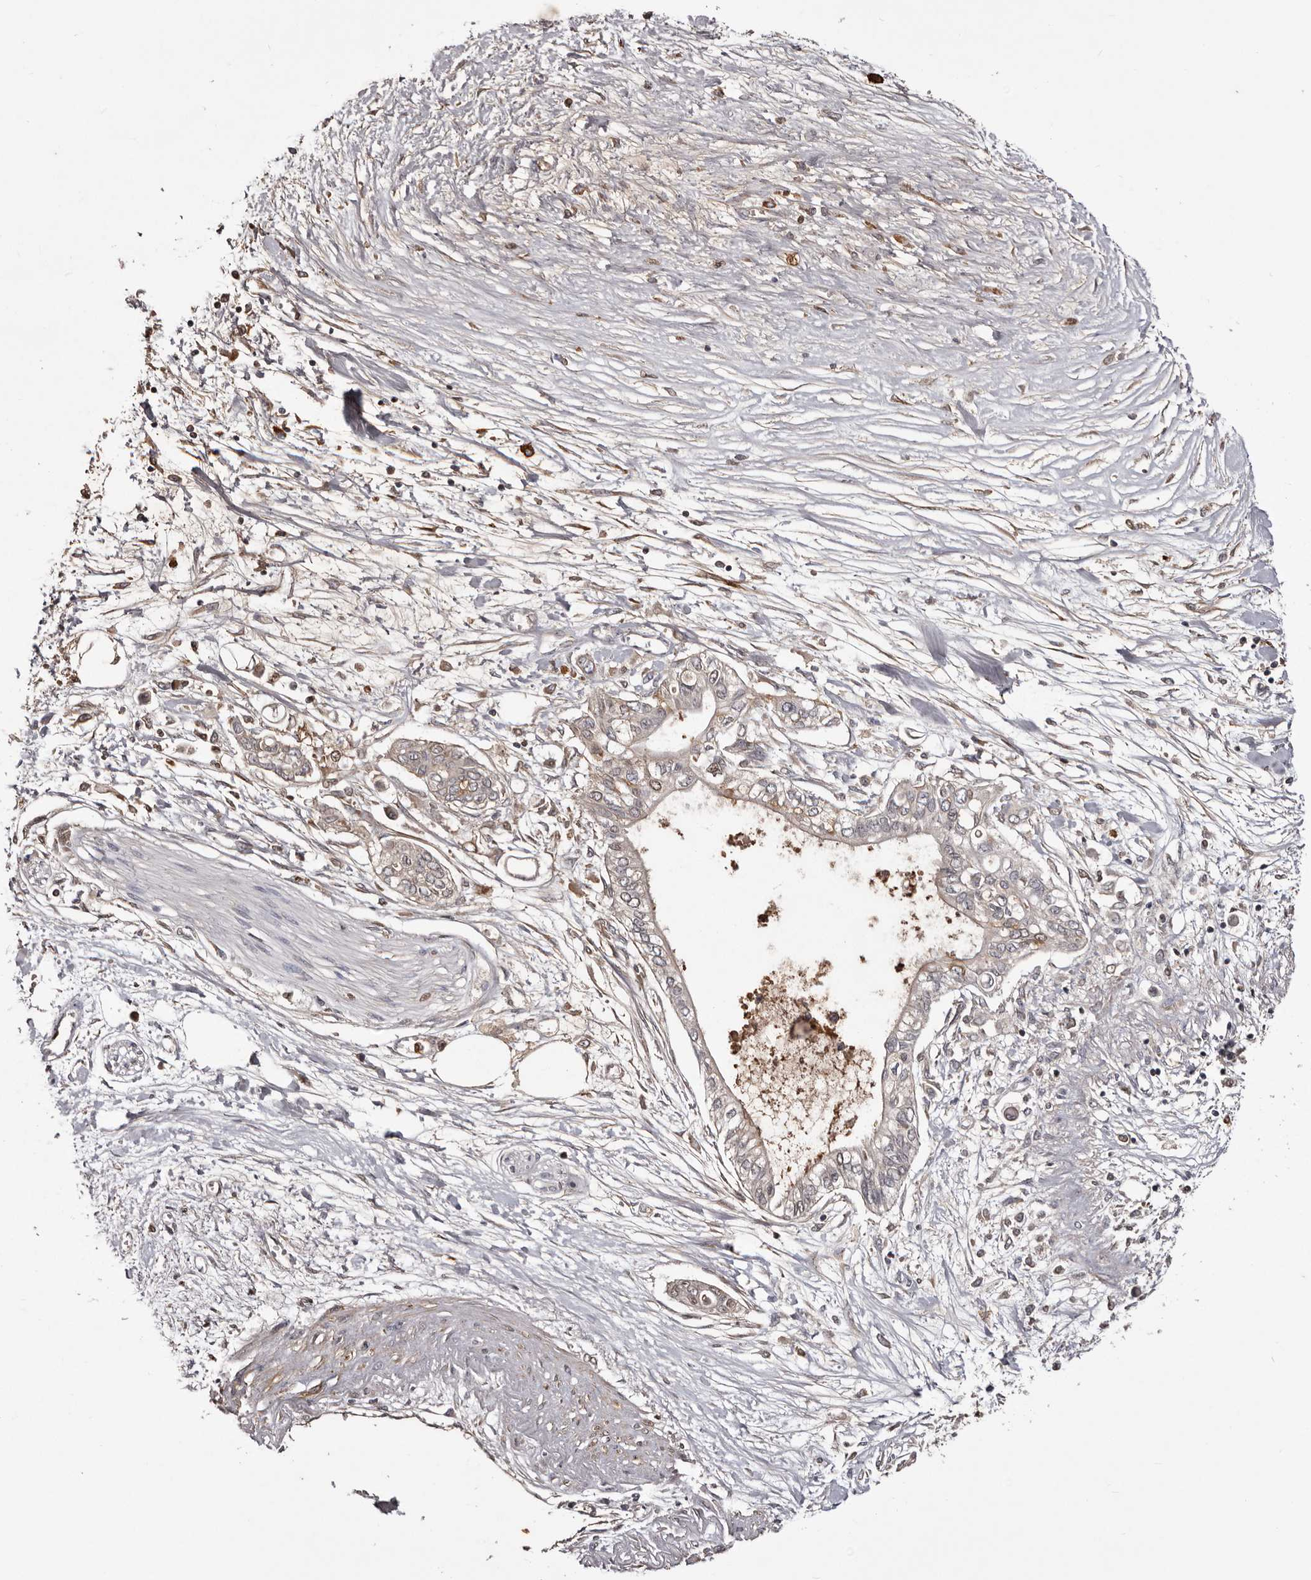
{"staining": {"intensity": "weak", "quantity": "<25%", "location": "nuclear"}, "tissue": "pancreatic cancer", "cell_type": "Tumor cells", "image_type": "cancer", "snomed": [{"axis": "morphology", "description": "Adenocarcinoma, NOS"}, {"axis": "topography", "description": "Pancreas"}], "caption": "There is no significant staining in tumor cells of adenocarcinoma (pancreatic).", "gene": "CYP1B1", "patient": {"sex": "female", "age": 77}}